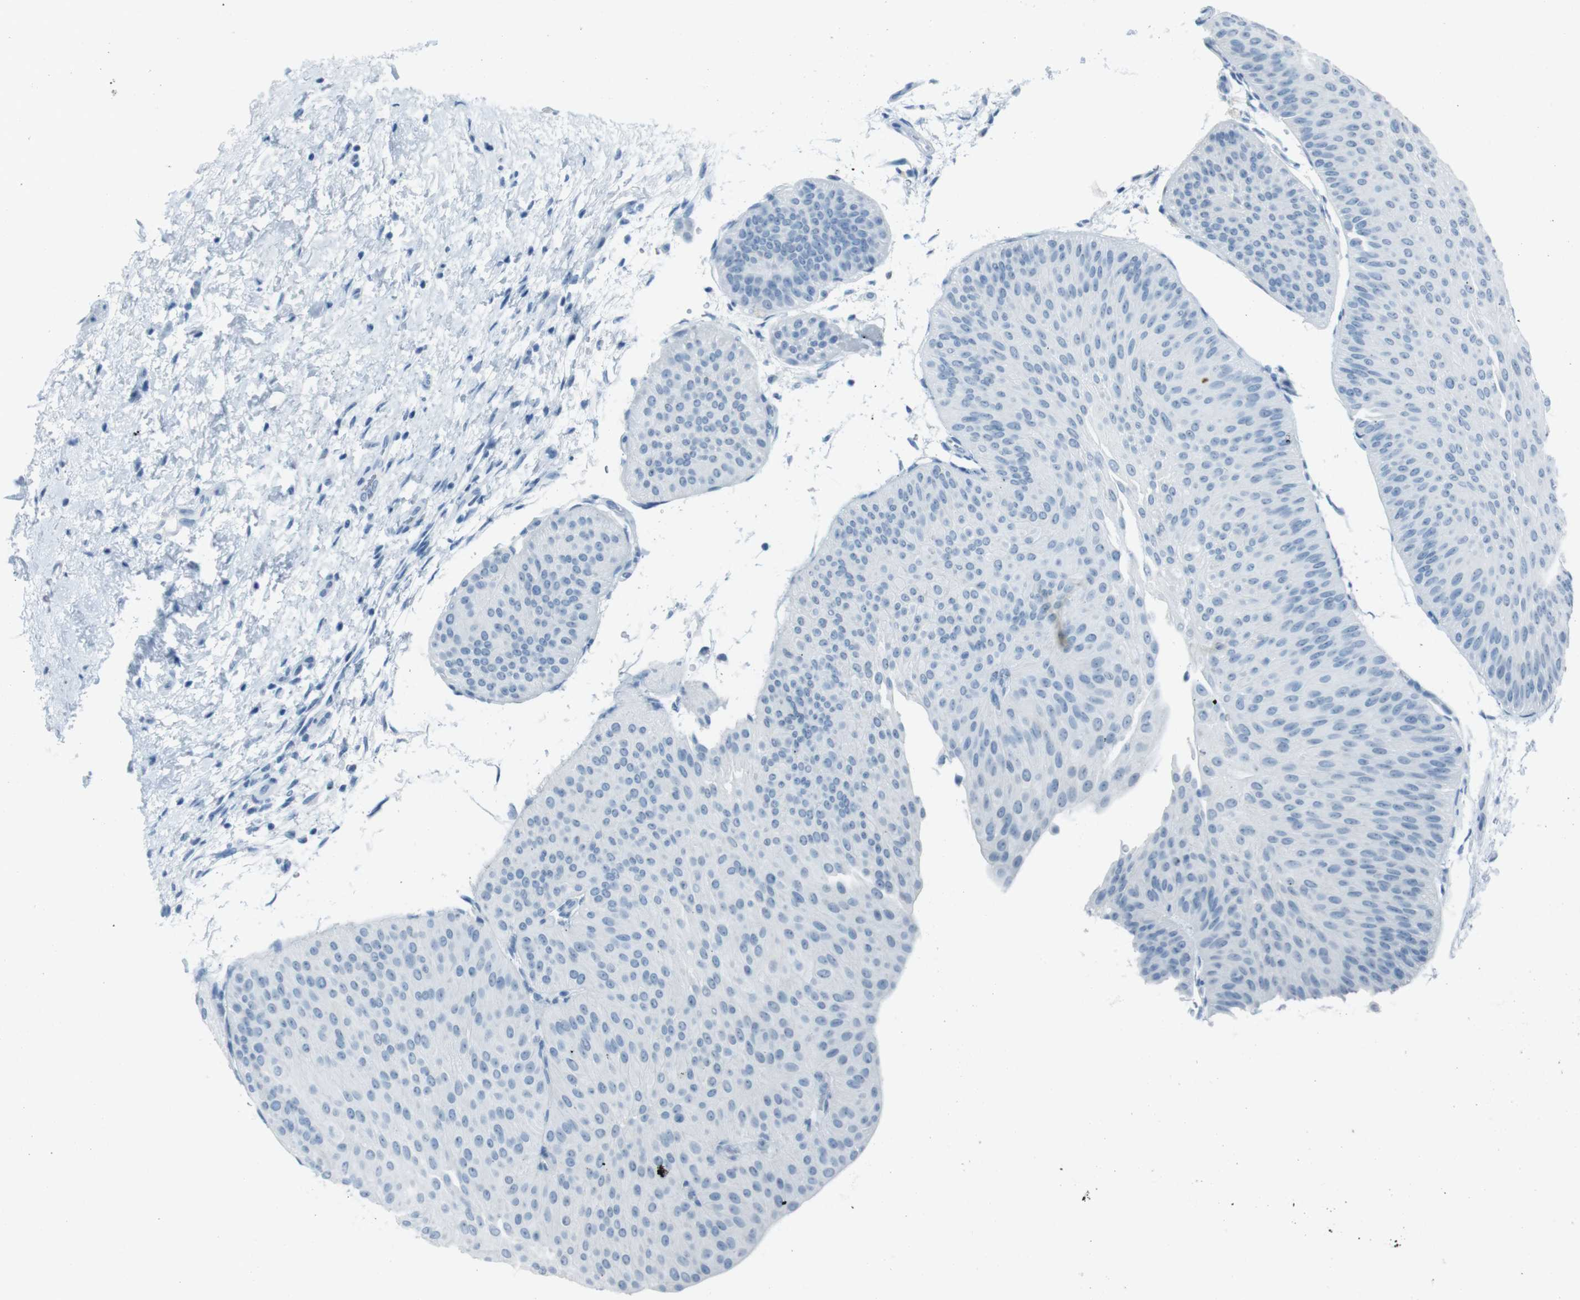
{"staining": {"intensity": "negative", "quantity": "none", "location": "none"}, "tissue": "urothelial cancer", "cell_type": "Tumor cells", "image_type": "cancer", "snomed": [{"axis": "morphology", "description": "Urothelial carcinoma, Low grade"}, {"axis": "topography", "description": "Urinary bladder"}], "caption": "Human urothelial cancer stained for a protein using immunohistochemistry displays no positivity in tumor cells.", "gene": "TMEM207", "patient": {"sex": "female", "age": 60}}